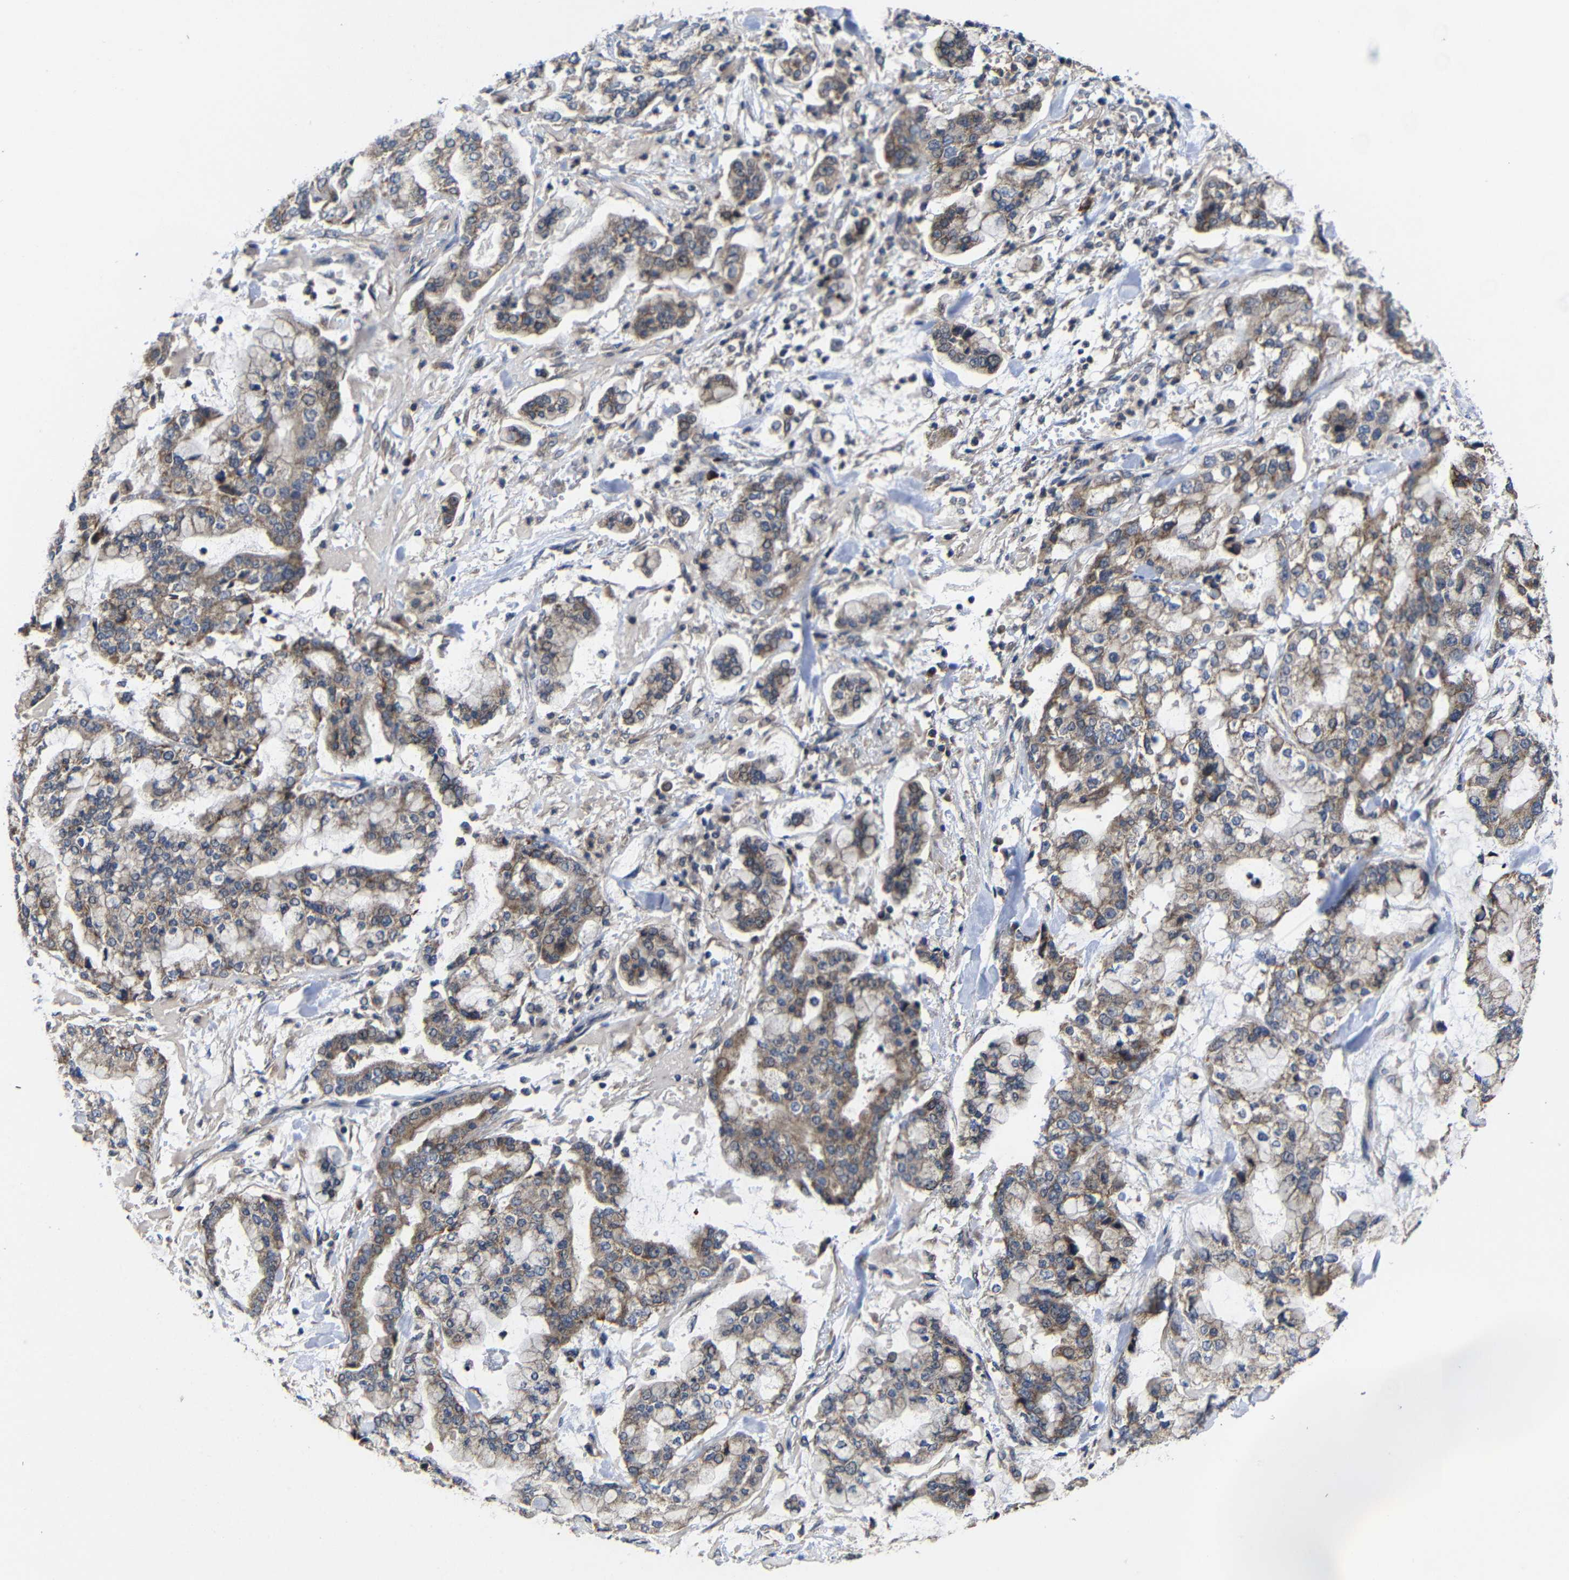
{"staining": {"intensity": "moderate", "quantity": ">75%", "location": "cytoplasmic/membranous"}, "tissue": "stomach cancer", "cell_type": "Tumor cells", "image_type": "cancer", "snomed": [{"axis": "morphology", "description": "Normal tissue, NOS"}, {"axis": "morphology", "description": "Adenocarcinoma, NOS"}, {"axis": "topography", "description": "Stomach, upper"}, {"axis": "topography", "description": "Stomach"}], "caption": "Adenocarcinoma (stomach) stained with DAB (3,3'-diaminobenzidine) IHC displays medium levels of moderate cytoplasmic/membranous staining in approximately >75% of tumor cells.", "gene": "LPAR5", "patient": {"sex": "male", "age": 76}}